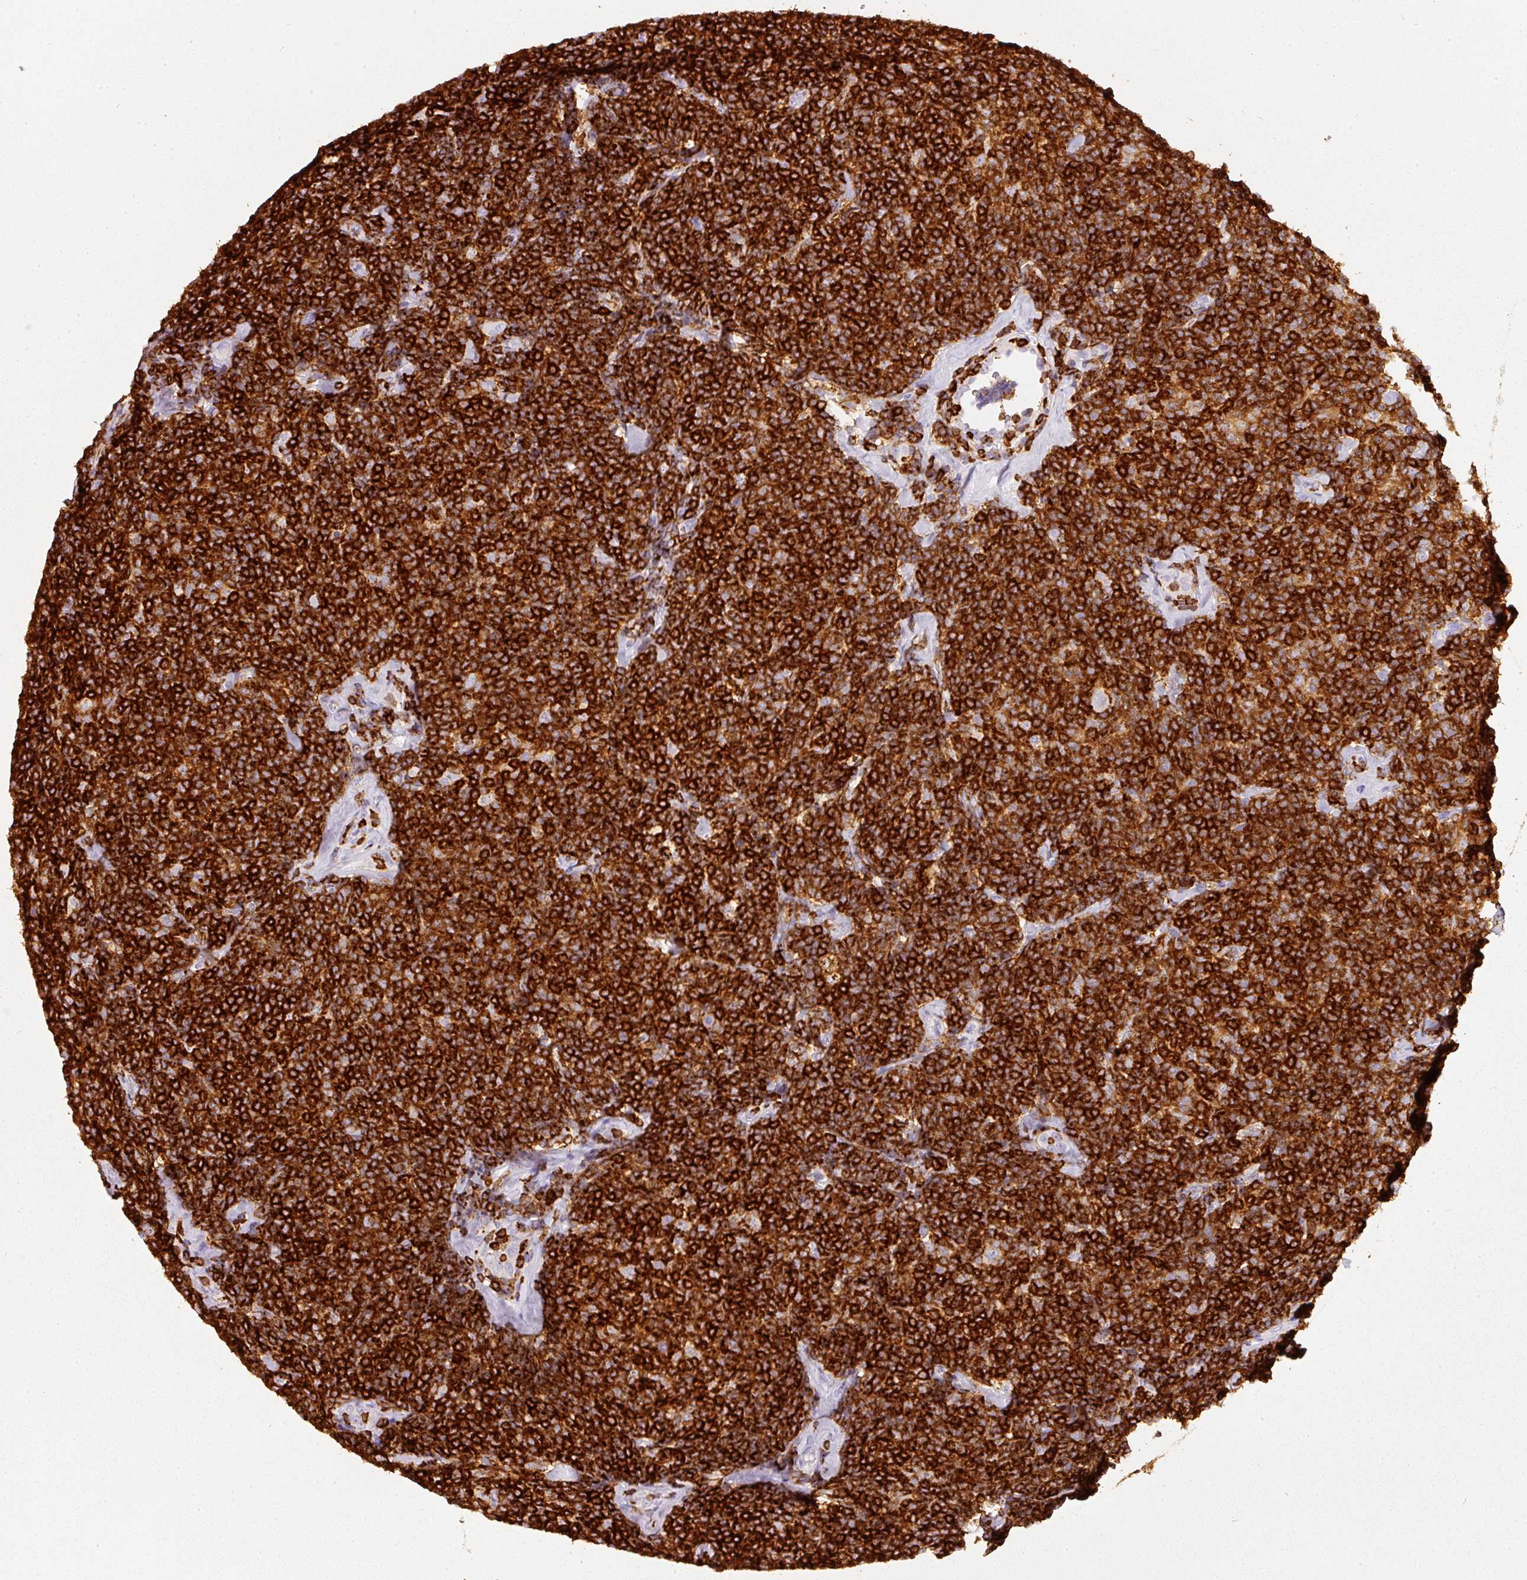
{"staining": {"intensity": "strong", "quantity": ">75%", "location": "cytoplasmic/membranous"}, "tissue": "lymphoma", "cell_type": "Tumor cells", "image_type": "cancer", "snomed": [{"axis": "morphology", "description": "Malignant lymphoma, non-Hodgkin's type, Low grade"}, {"axis": "topography", "description": "Lymph node"}], "caption": "Lymphoma stained with a brown dye shows strong cytoplasmic/membranous positive staining in about >75% of tumor cells.", "gene": "EVL", "patient": {"sex": "female", "age": 56}}